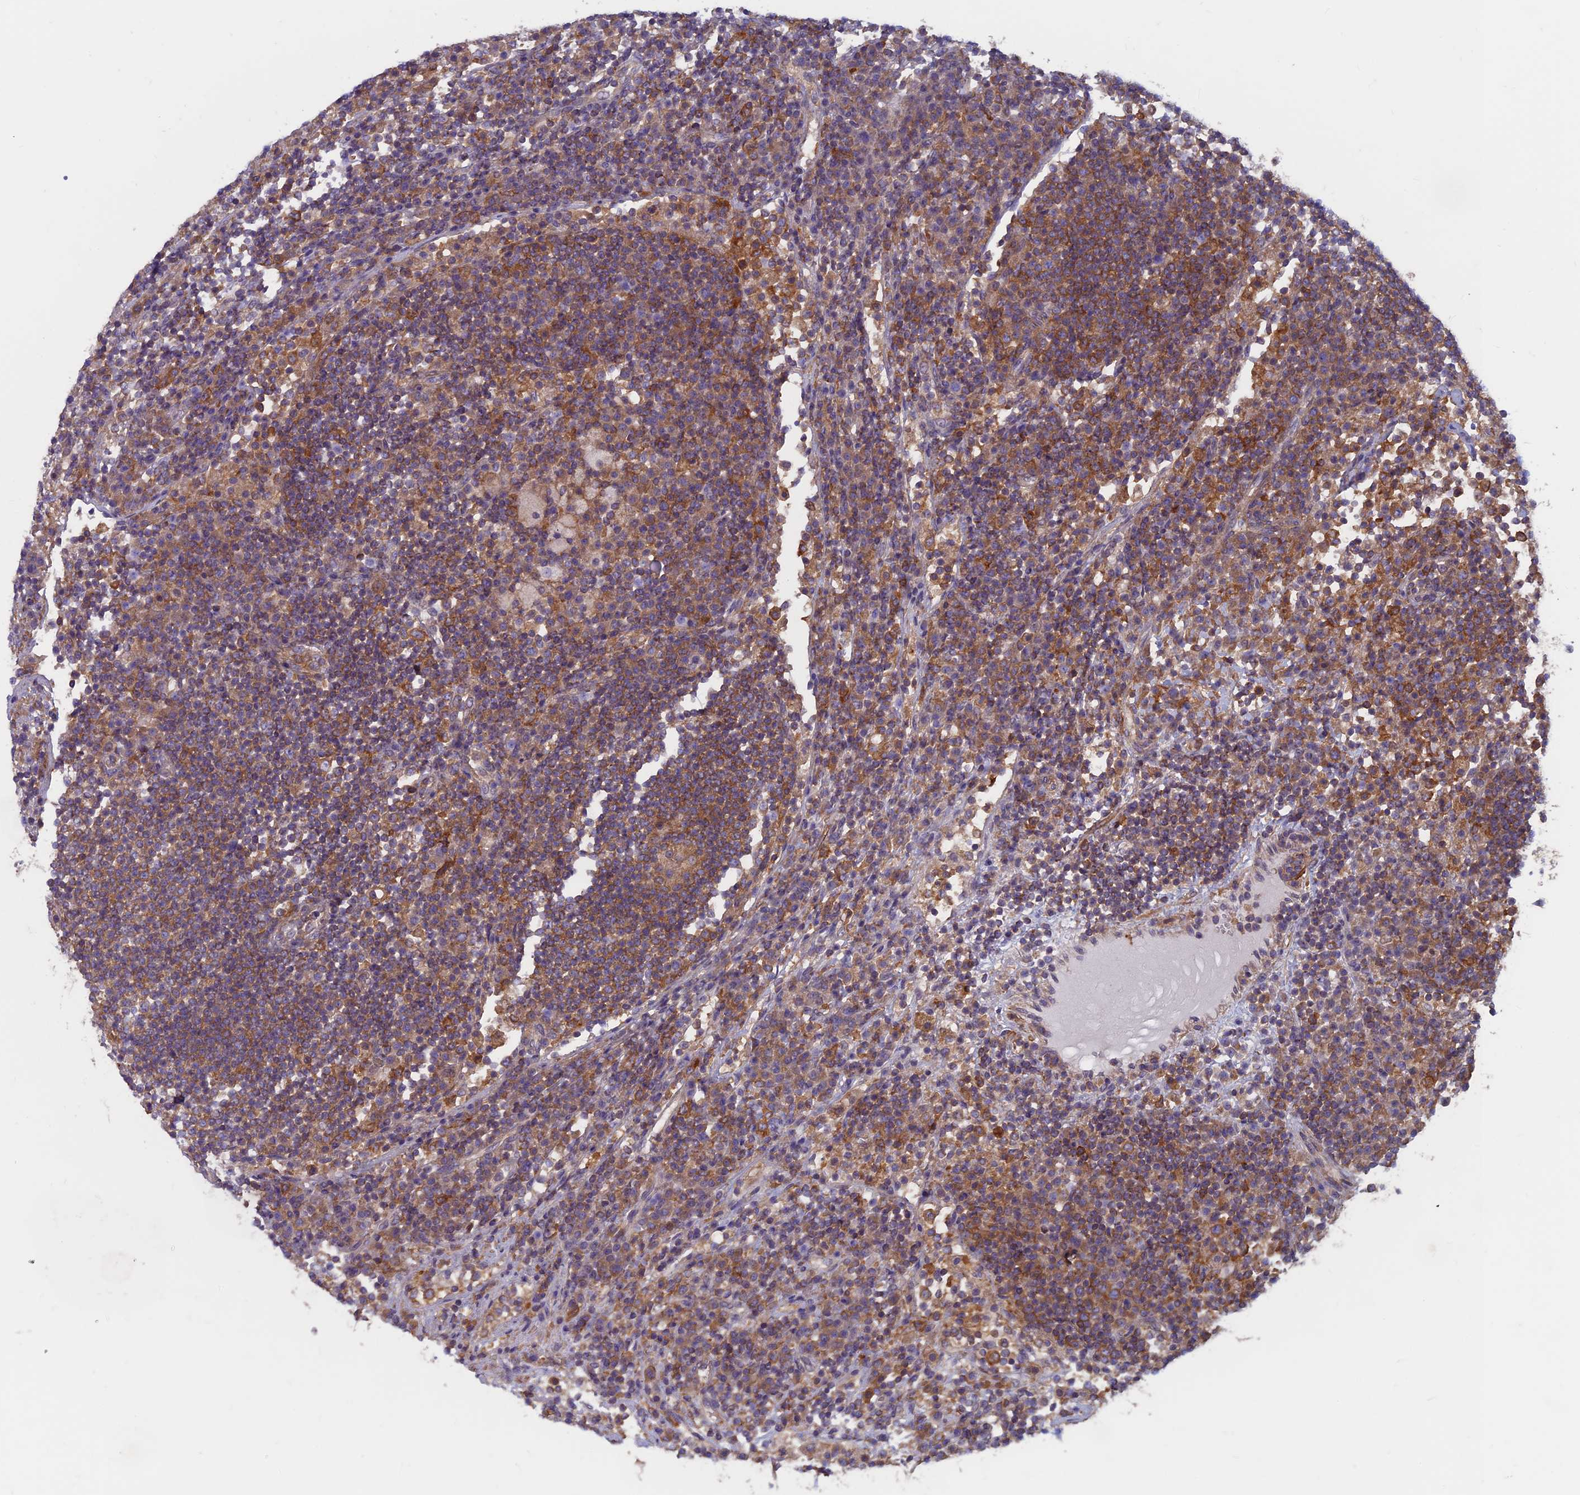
{"staining": {"intensity": "strong", "quantity": ">75%", "location": "cytoplasmic/membranous"}, "tissue": "lymph node", "cell_type": "Germinal center cells", "image_type": "normal", "snomed": [{"axis": "morphology", "description": "Normal tissue, NOS"}, {"axis": "topography", "description": "Lymph node"}], "caption": "There is high levels of strong cytoplasmic/membranous expression in germinal center cells of unremarkable lymph node, as demonstrated by immunohistochemical staining (brown color).", "gene": "DNM1L", "patient": {"sex": "female", "age": 53}}